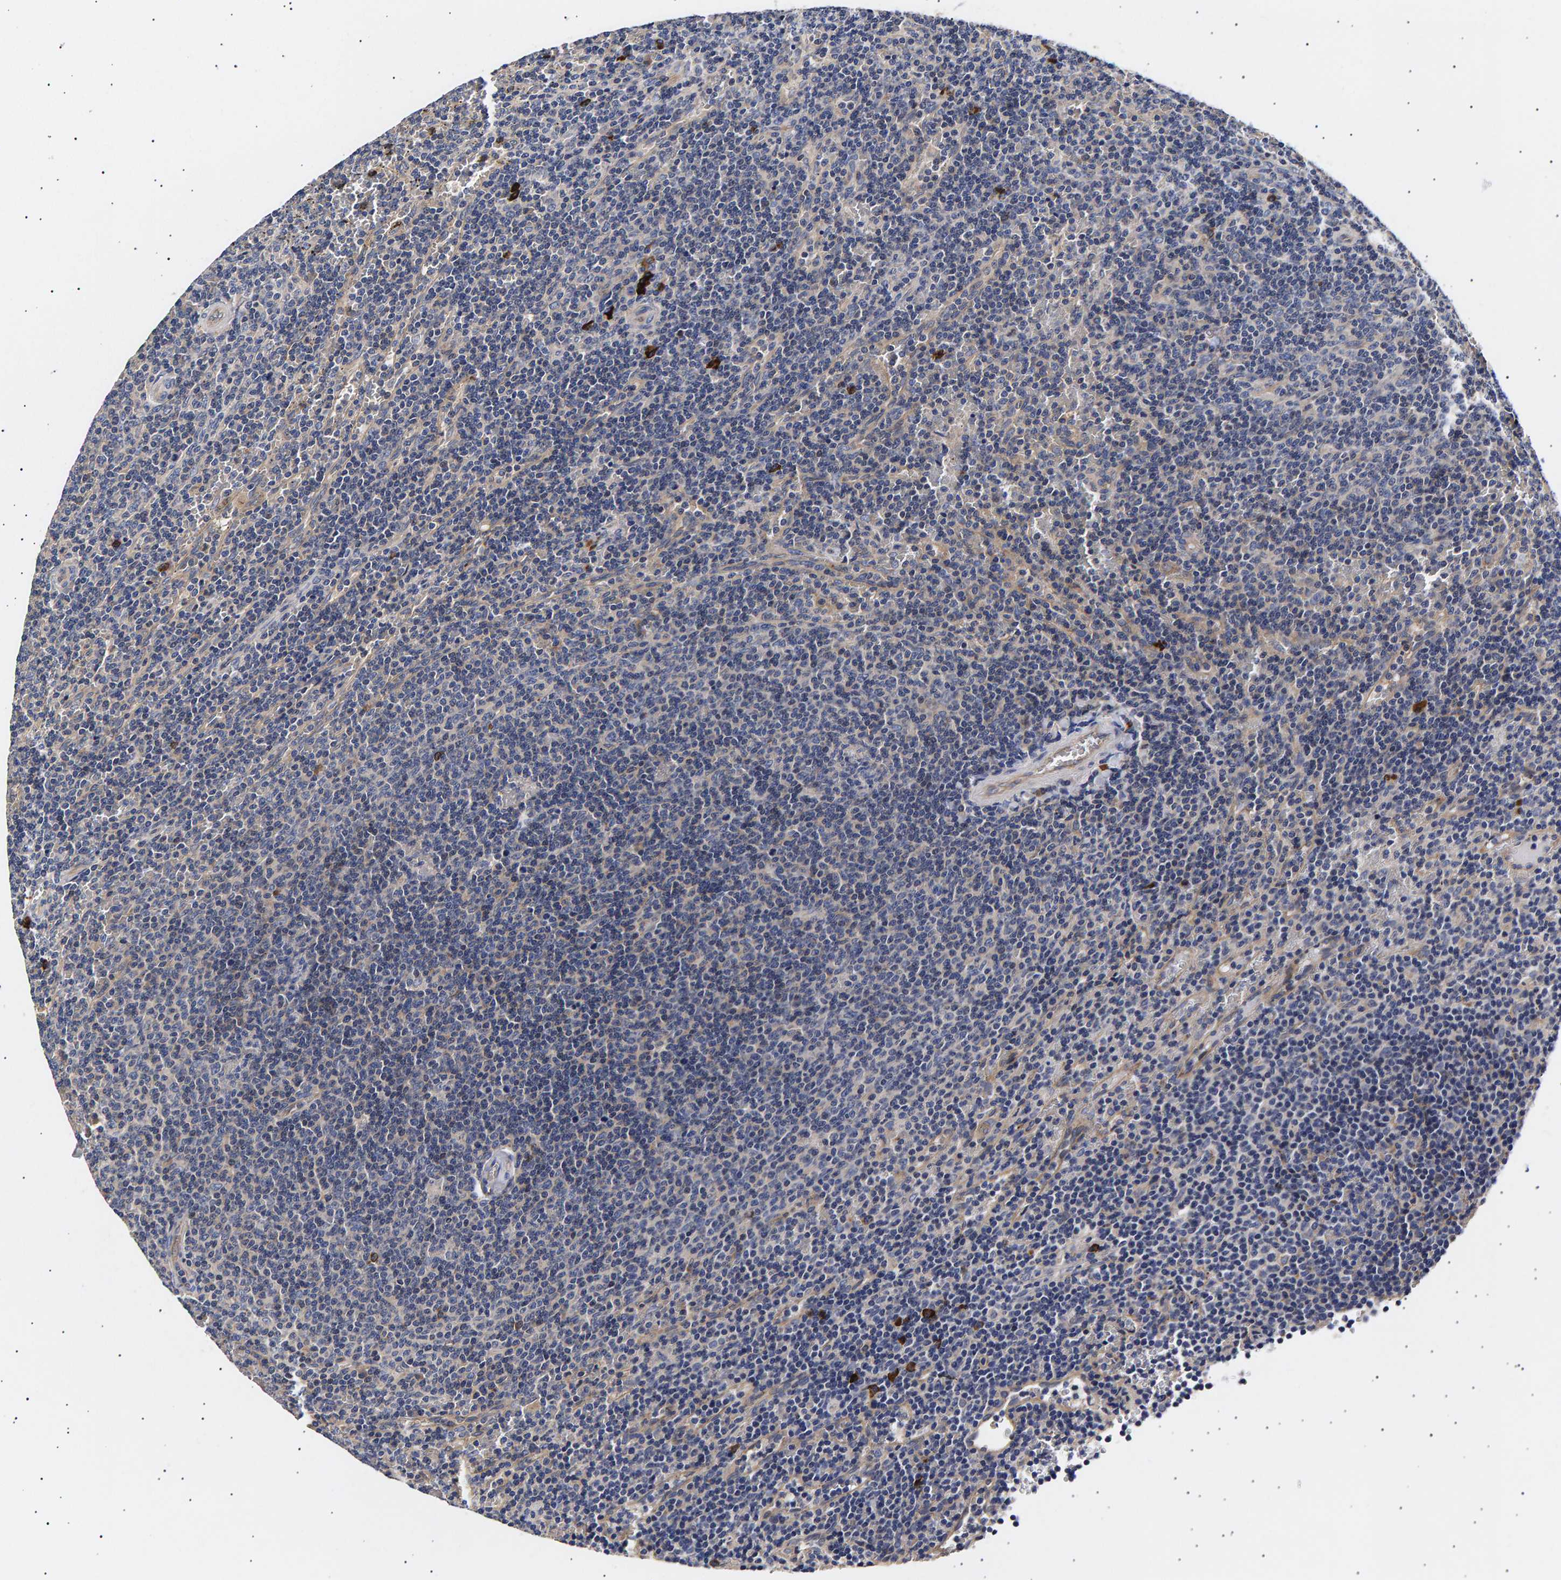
{"staining": {"intensity": "negative", "quantity": "none", "location": "none"}, "tissue": "lymphoma", "cell_type": "Tumor cells", "image_type": "cancer", "snomed": [{"axis": "morphology", "description": "Malignant lymphoma, non-Hodgkin's type, Low grade"}, {"axis": "topography", "description": "Spleen"}], "caption": "Lymphoma was stained to show a protein in brown. There is no significant expression in tumor cells.", "gene": "ANKRD40", "patient": {"sex": "female", "age": 50}}